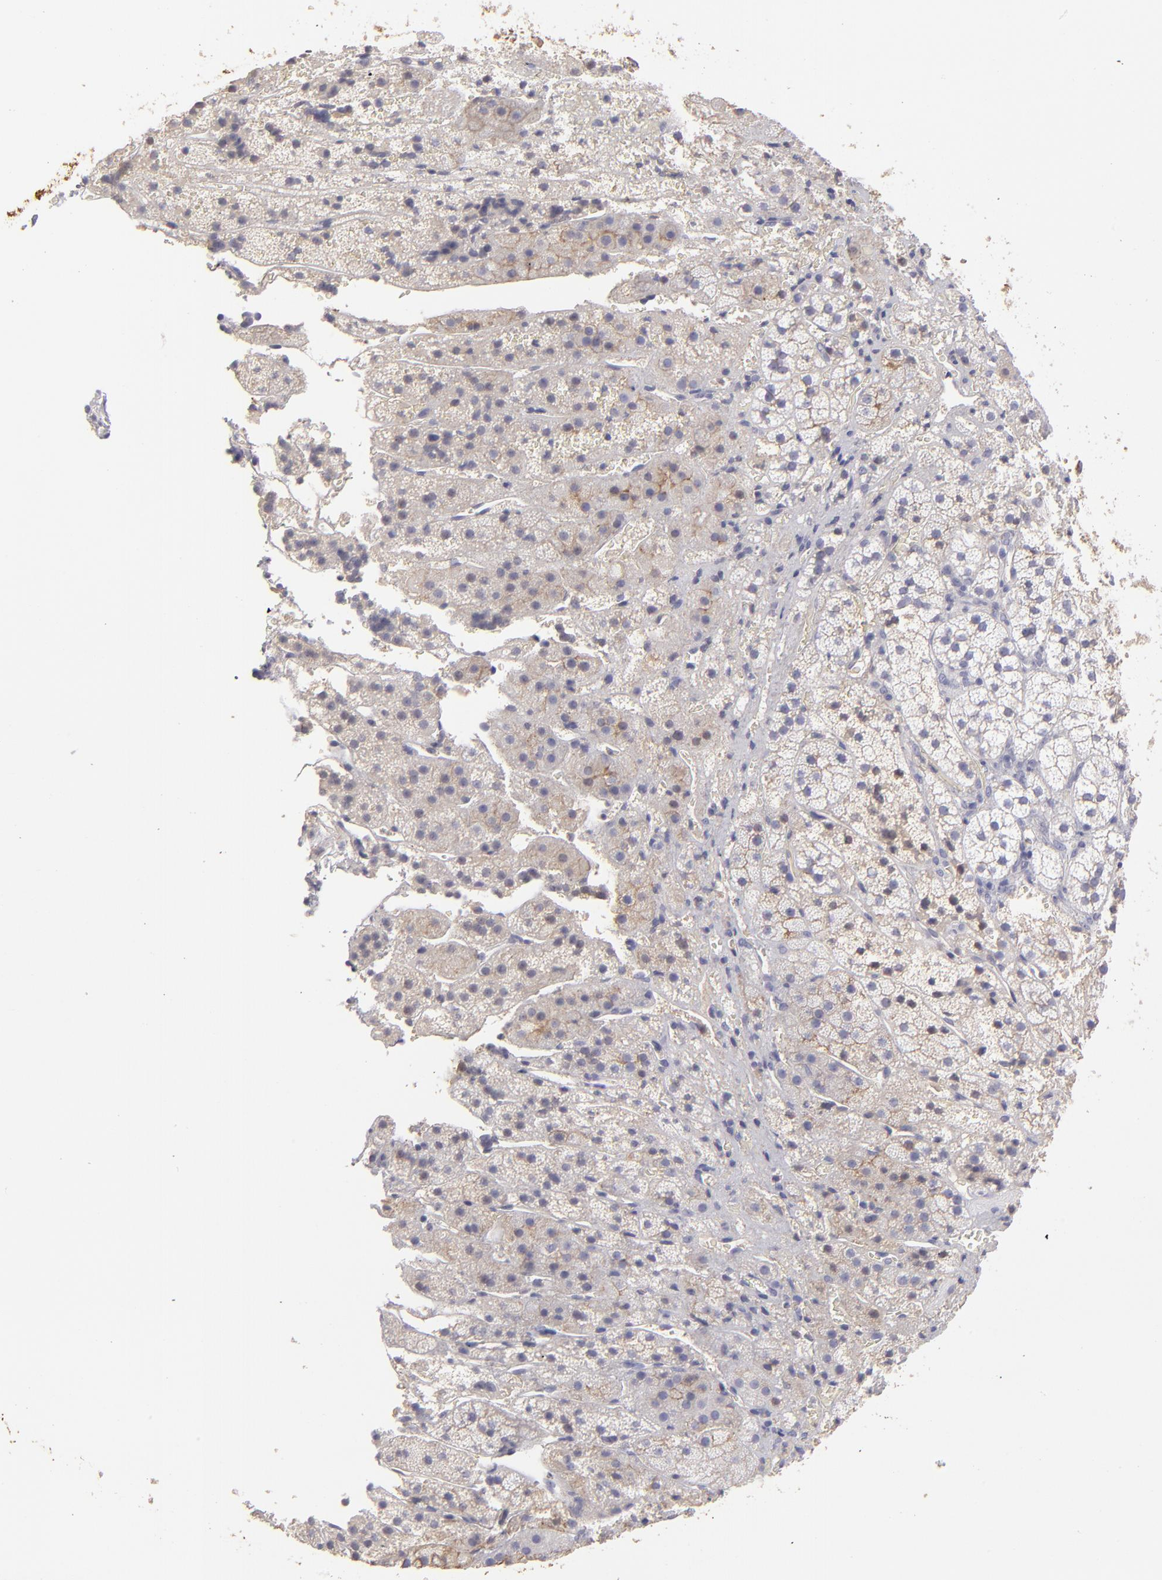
{"staining": {"intensity": "weak", "quantity": "<25%", "location": "cytoplasmic/membranous"}, "tissue": "adrenal gland", "cell_type": "Glandular cells", "image_type": "normal", "snomed": [{"axis": "morphology", "description": "Normal tissue, NOS"}, {"axis": "topography", "description": "Adrenal gland"}], "caption": "Adrenal gland was stained to show a protein in brown. There is no significant expression in glandular cells. The staining is performed using DAB (3,3'-diaminobenzidine) brown chromogen with nuclei counter-stained in using hematoxylin.", "gene": "ABCC4", "patient": {"sex": "female", "age": 44}}